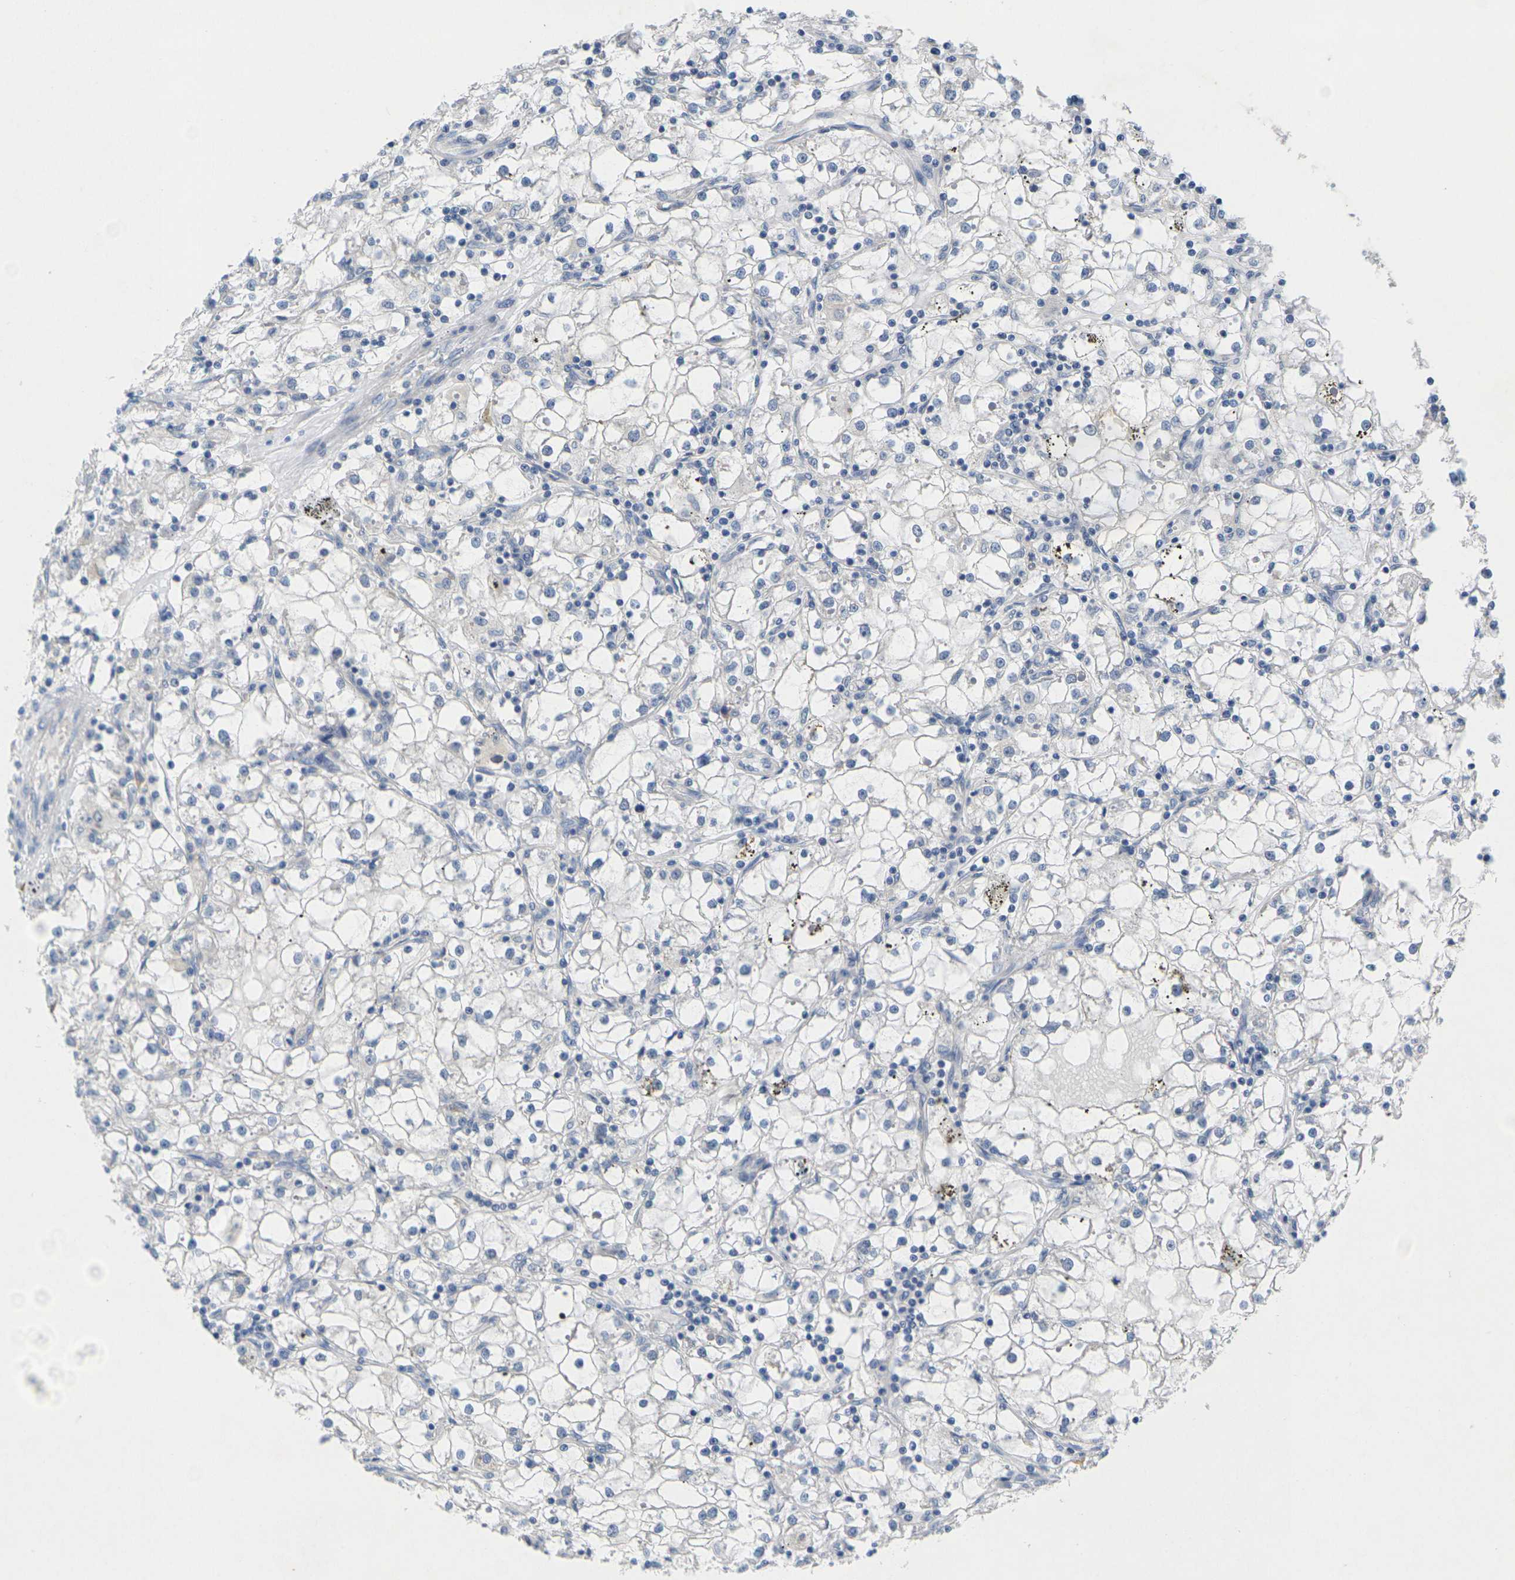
{"staining": {"intensity": "negative", "quantity": "none", "location": "none"}, "tissue": "renal cancer", "cell_type": "Tumor cells", "image_type": "cancer", "snomed": [{"axis": "morphology", "description": "Adenocarcinoma, NOS"}, {"axis": "topography", "description": "Kidney"}], "caption": "Tumor cells show no significant protein positivity in renal adenocarcinoma.", "gene": "TNNI3", "patient": {"sex": "male", "age": 56}}